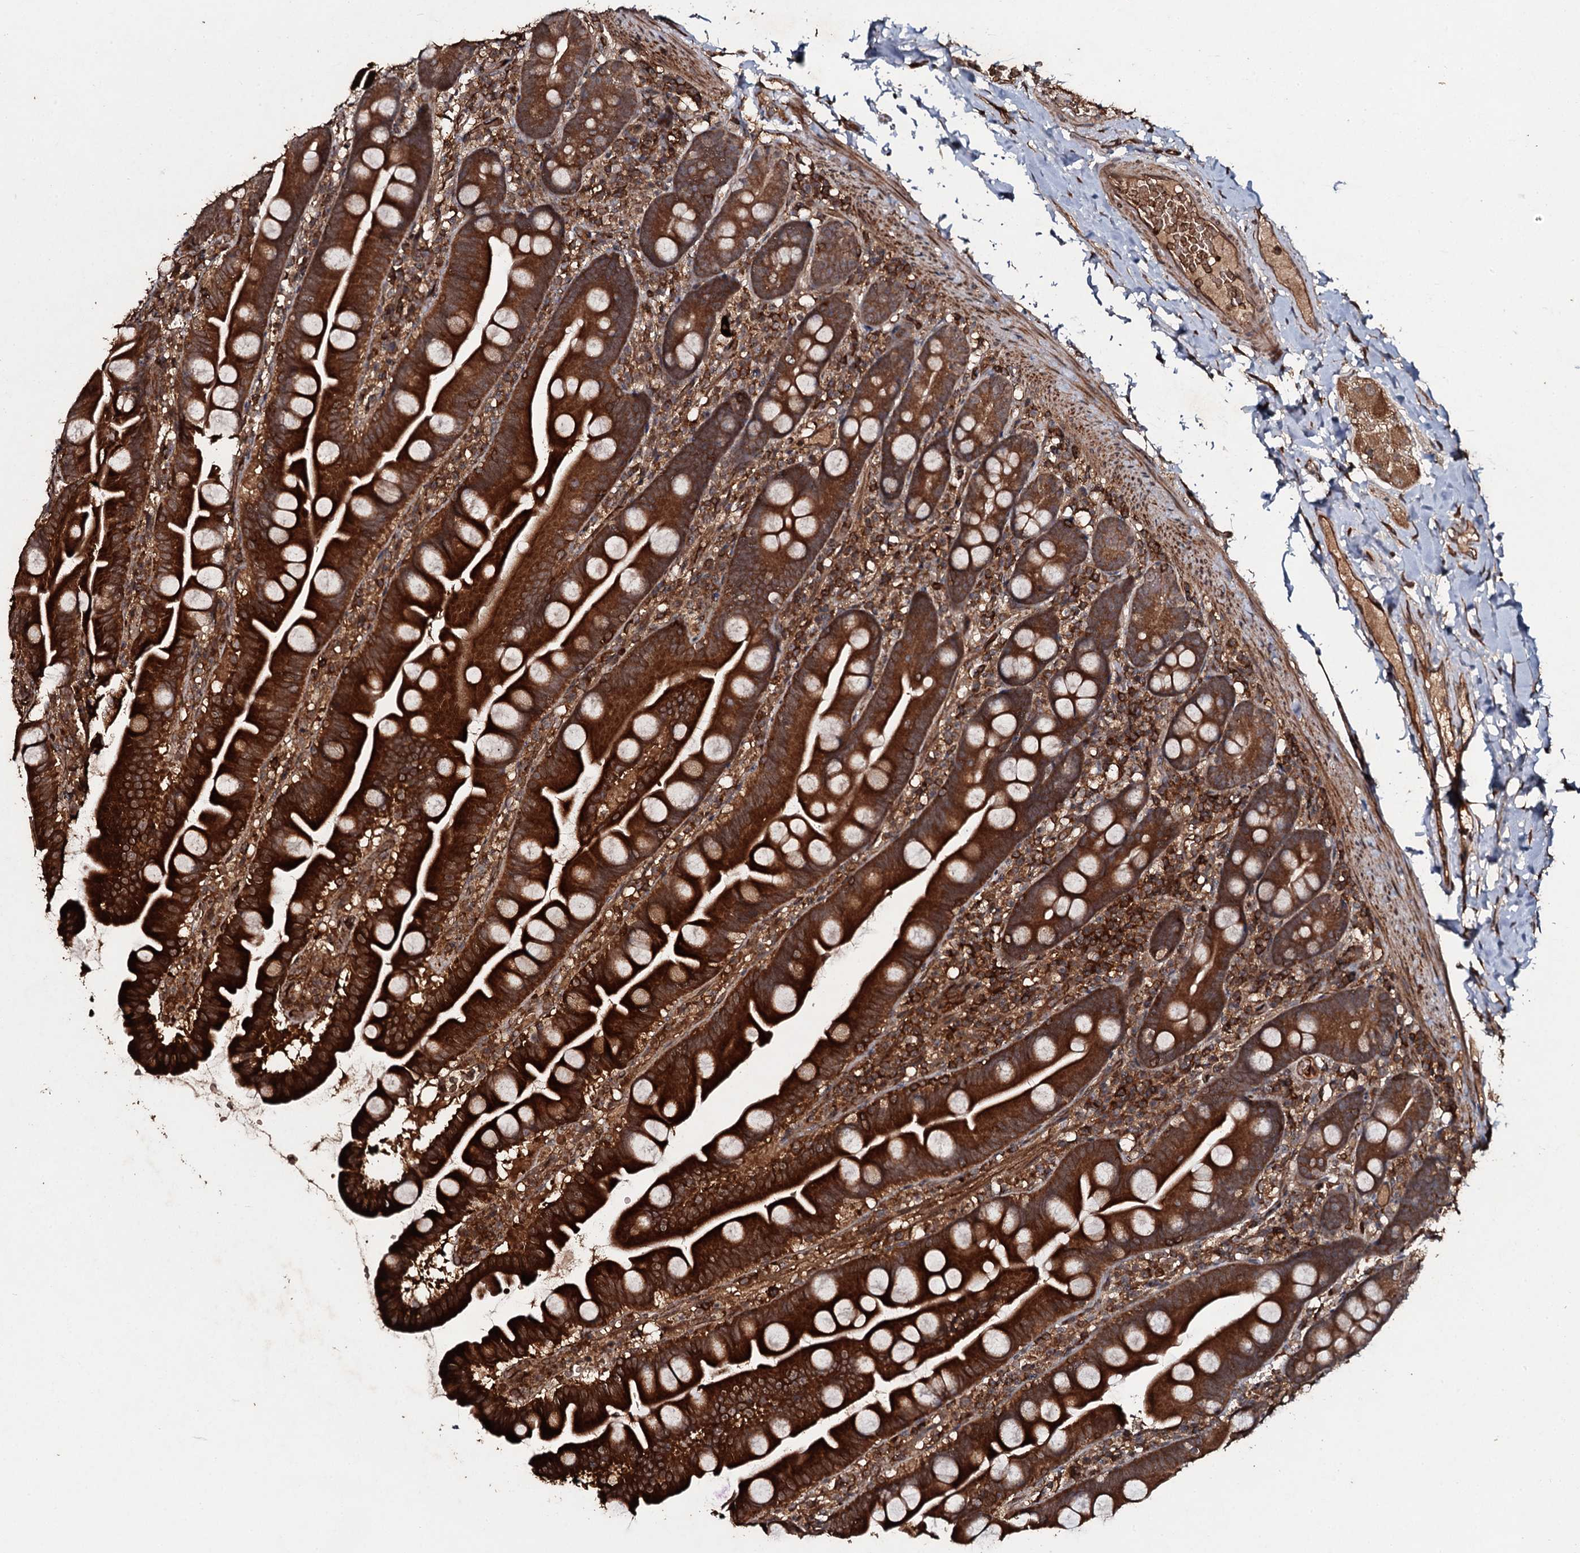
{"staining": {"intensity": "strong", "quantity": ">75%", "location": "cytoplasmic/membranous"}, "tissue": "small intestine", "cell_type": "Glandular cells", "image_type": "normal", "snomed": [{"axis": "morphology", "description": "Normal tissue, NOS"}, {"axis": "topography", "description": "Small intestine"}], "caption": "There is high levels of strong cytoplasmic/membranous expression in glandular cells of normal small intestine, as demonstrated by immunohistochemical staining (brown color).", "gene": "ADGRG3", "patient": {"sex": "female", "age": 68}}